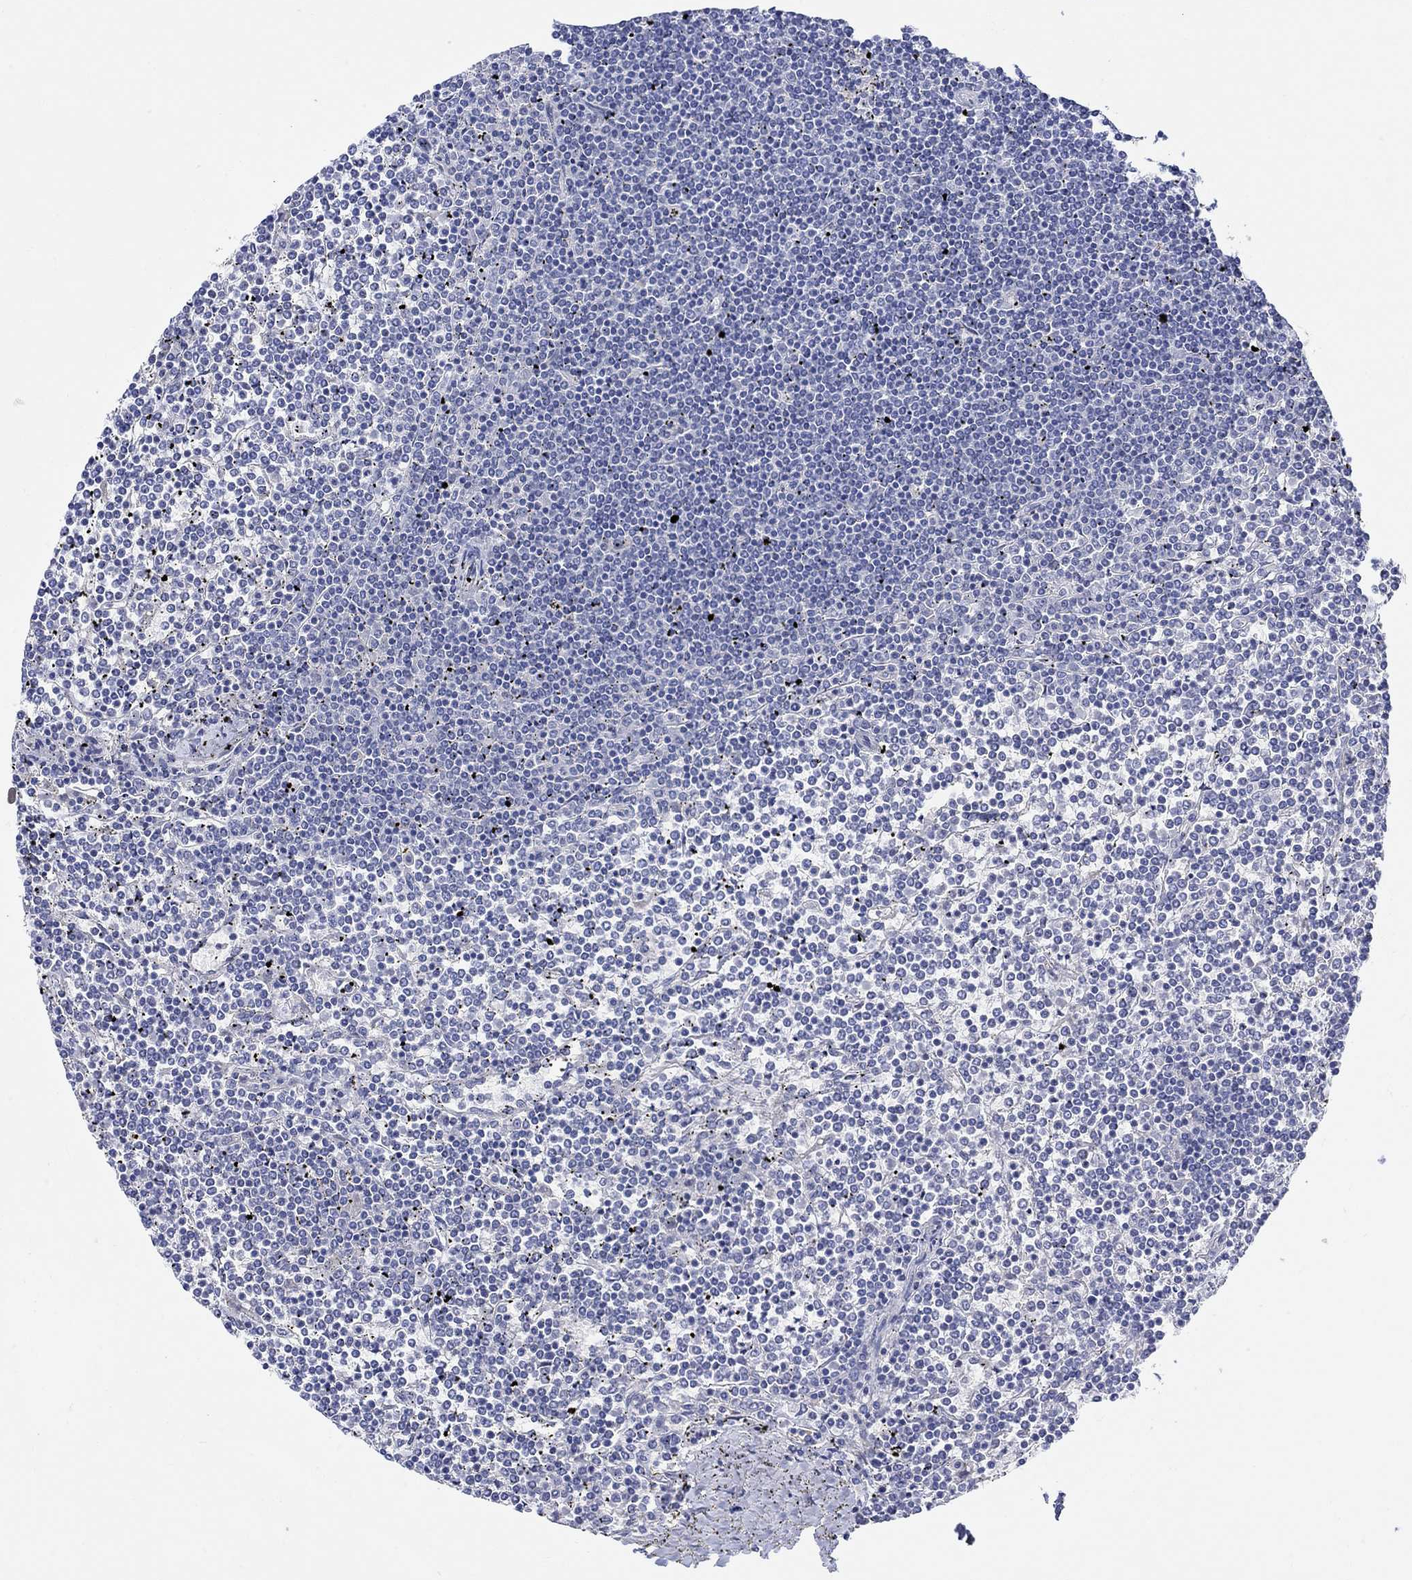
{"staining": {"intensity": "negative", "quantity": "none", "location": "none"}, "tissue": "lymphoma", "cell_type": "Tumor cells", "image_type": "cancer", "snomed": [{"axis": "morphology", "description": "Malignant lymphoma, non-Hodgkin's type, Low grade"}, {"axis": "topography", "description": "Spleen"}], "caption": "An image of lymphoma stained for a protein shows no brown staining in tumor cells. (Brightfield microscopy of DAB immunohistochemistry at high magnification).", "gene": "KRT222", "patient": {"sex": "female", "age": 19}}